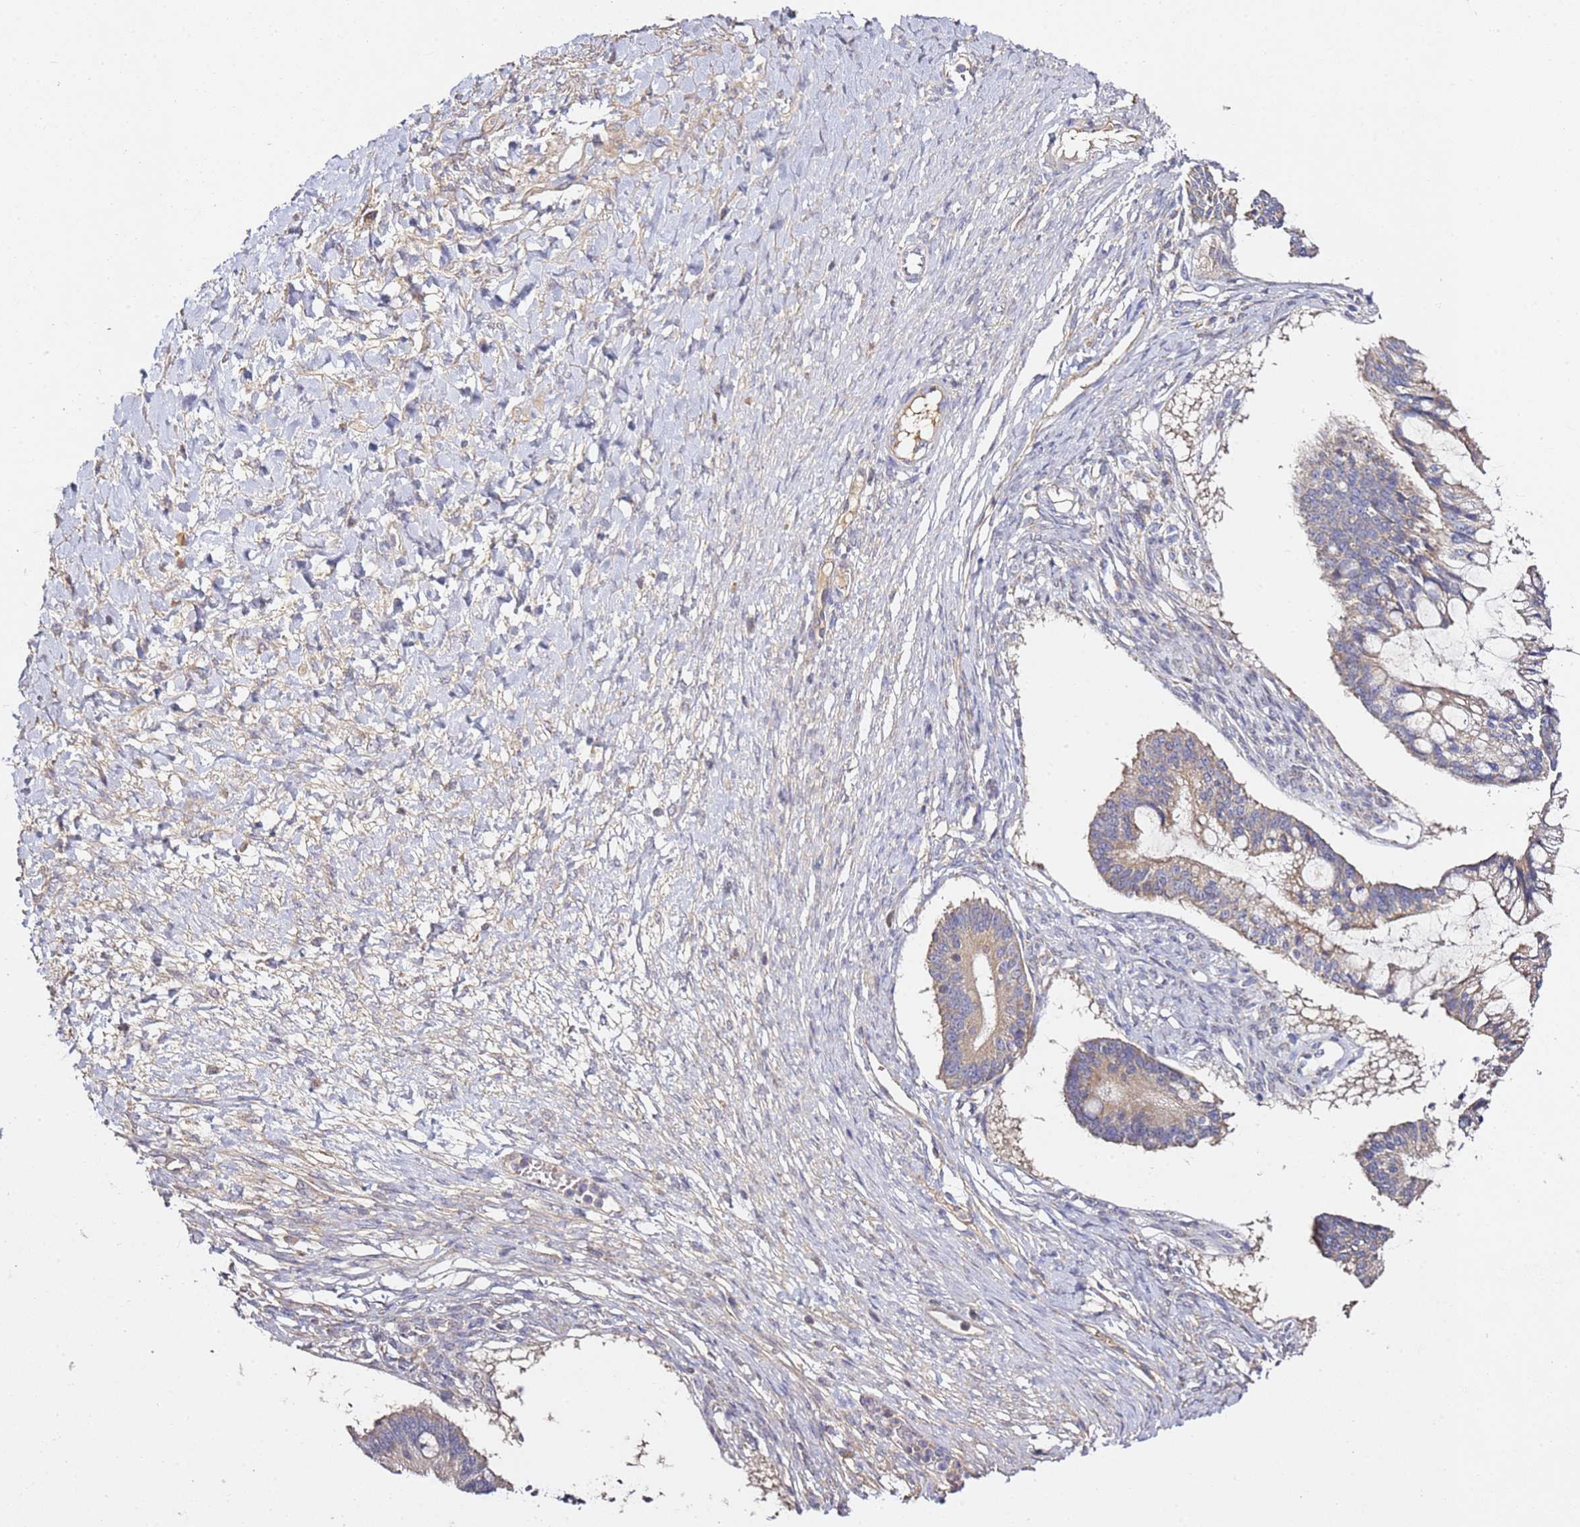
{"staining": {"intensity": "weak", "quantity": "25%-75%", "location": "cytoplasmic/membranous"}, "tissue": "ovarian cancer", "cell_type": "Tumor cells", "image_type": "cancer", "snomed": [{"axis": "morphology", "description": "Cystadenocarcinoma, mucinous, NOS"}, {"axis": "topography", "description": "Ovary"}], "caption": "A low amount of weak cytoplasmic/membranous staining is seen in approximately 25%-75% of tumor cells in ovarian cancer (mucinous cystadenocarcinoma) tissue. Nuclei are stained in blue.", "gene": "OR2B11", "patient": {"sex": "female", "age": 73}}